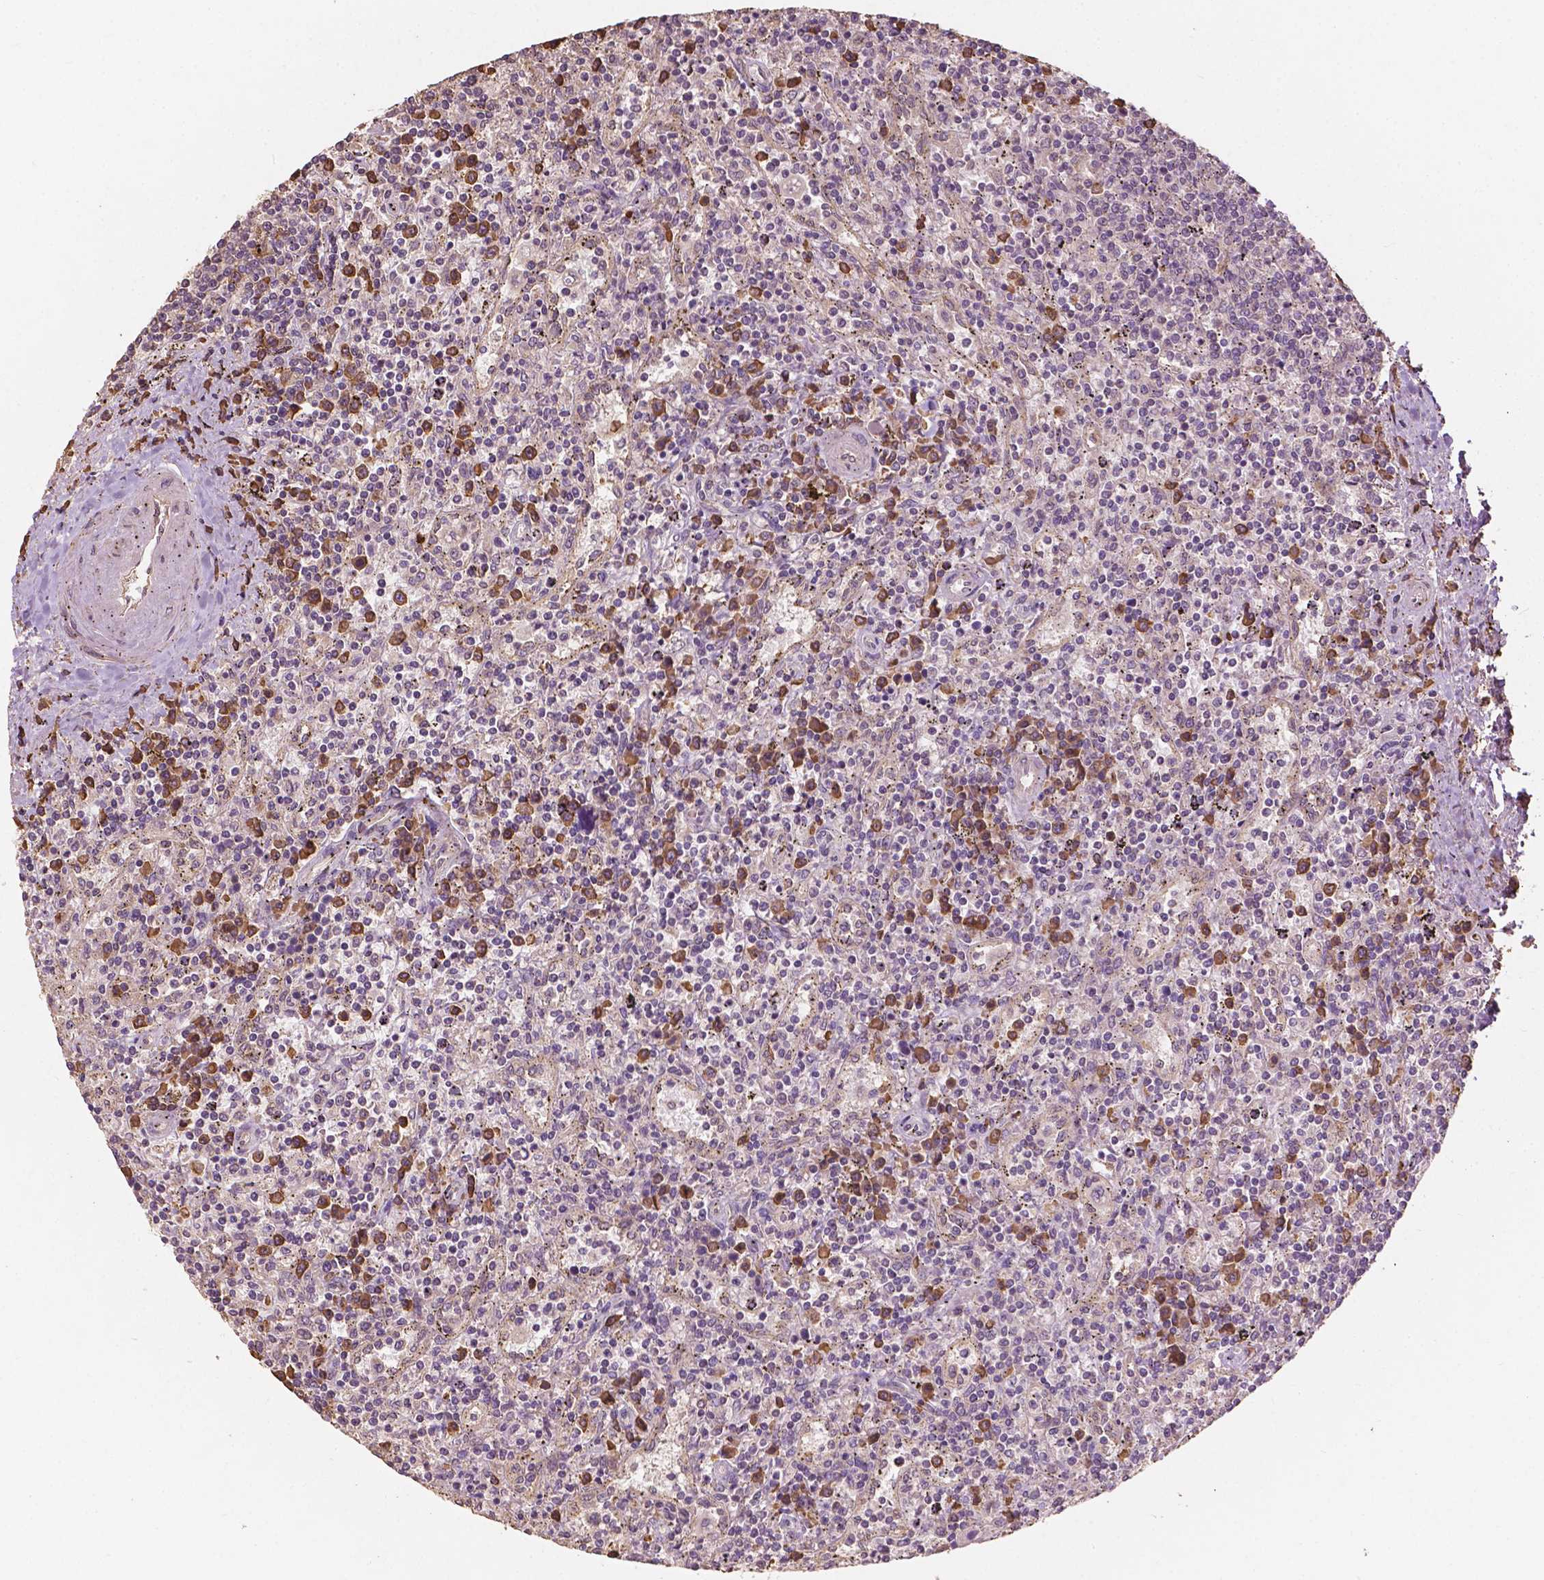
{"staining": {"intensity": "moderate", "quantity": "<25%", "location": "cytoplasmic/membranous"}, "tissue": "lymphoma", "cell_type": "Tumor cells", "image_type": "cancer", "snomed": [{"axis": "morphology", "description": "Malignant lymphoma, non-Hodgkin's type, Low grade"}, {"axis": "topography", "description": "Spleen"}], "caption": "Human malignant lymphoma, non-Hodgkin's type (low-grade) stained for a protein (brown) displays moderate cytoplasmic/membranous positive positivity in approximately <25% of tumor cells.", "gene": "G3BP1", "patient": {"sex": "male", "age": 62}}